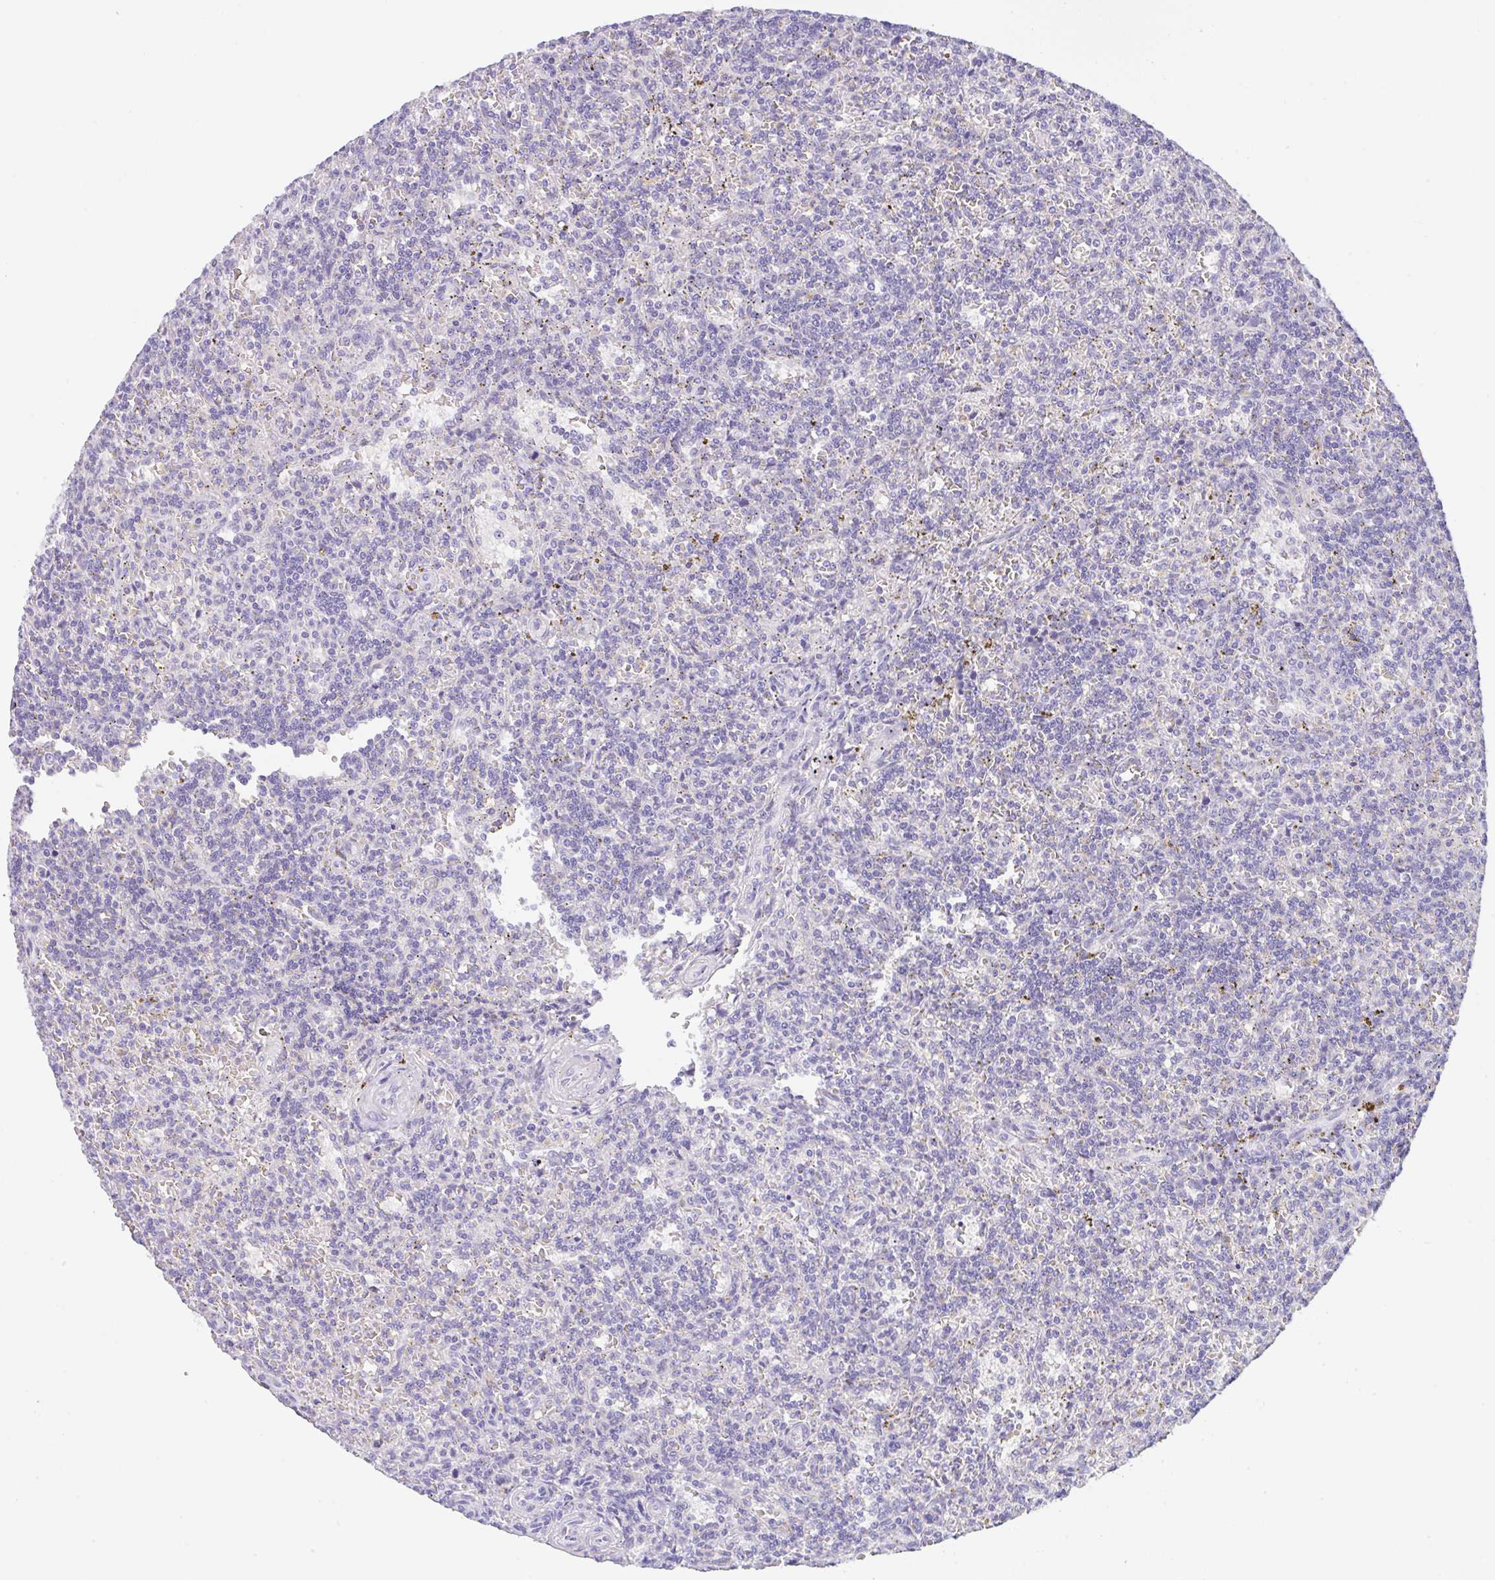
{"staining": {"intensity": "negative", "quantity": "none", "location": "none"}, "tissue": "lymphoma", "cell_type": "Tumor cells", "image_type": "cancer", "snomed": [{"axis": "morphology", "description": "Malignant lymphoma, non-Hodgkin's type, Low grade"}, {"axis": "topography", "description": "Spleen"}], "caption": "This micrograph is of lymphoma stained with immunohistochemistry to label a protein in brown with the nuclei are counter-stained blue. There is no staining in tumor cells.", "gene": "TRAF4", "patient": {"sex": "male", "age": 73}}